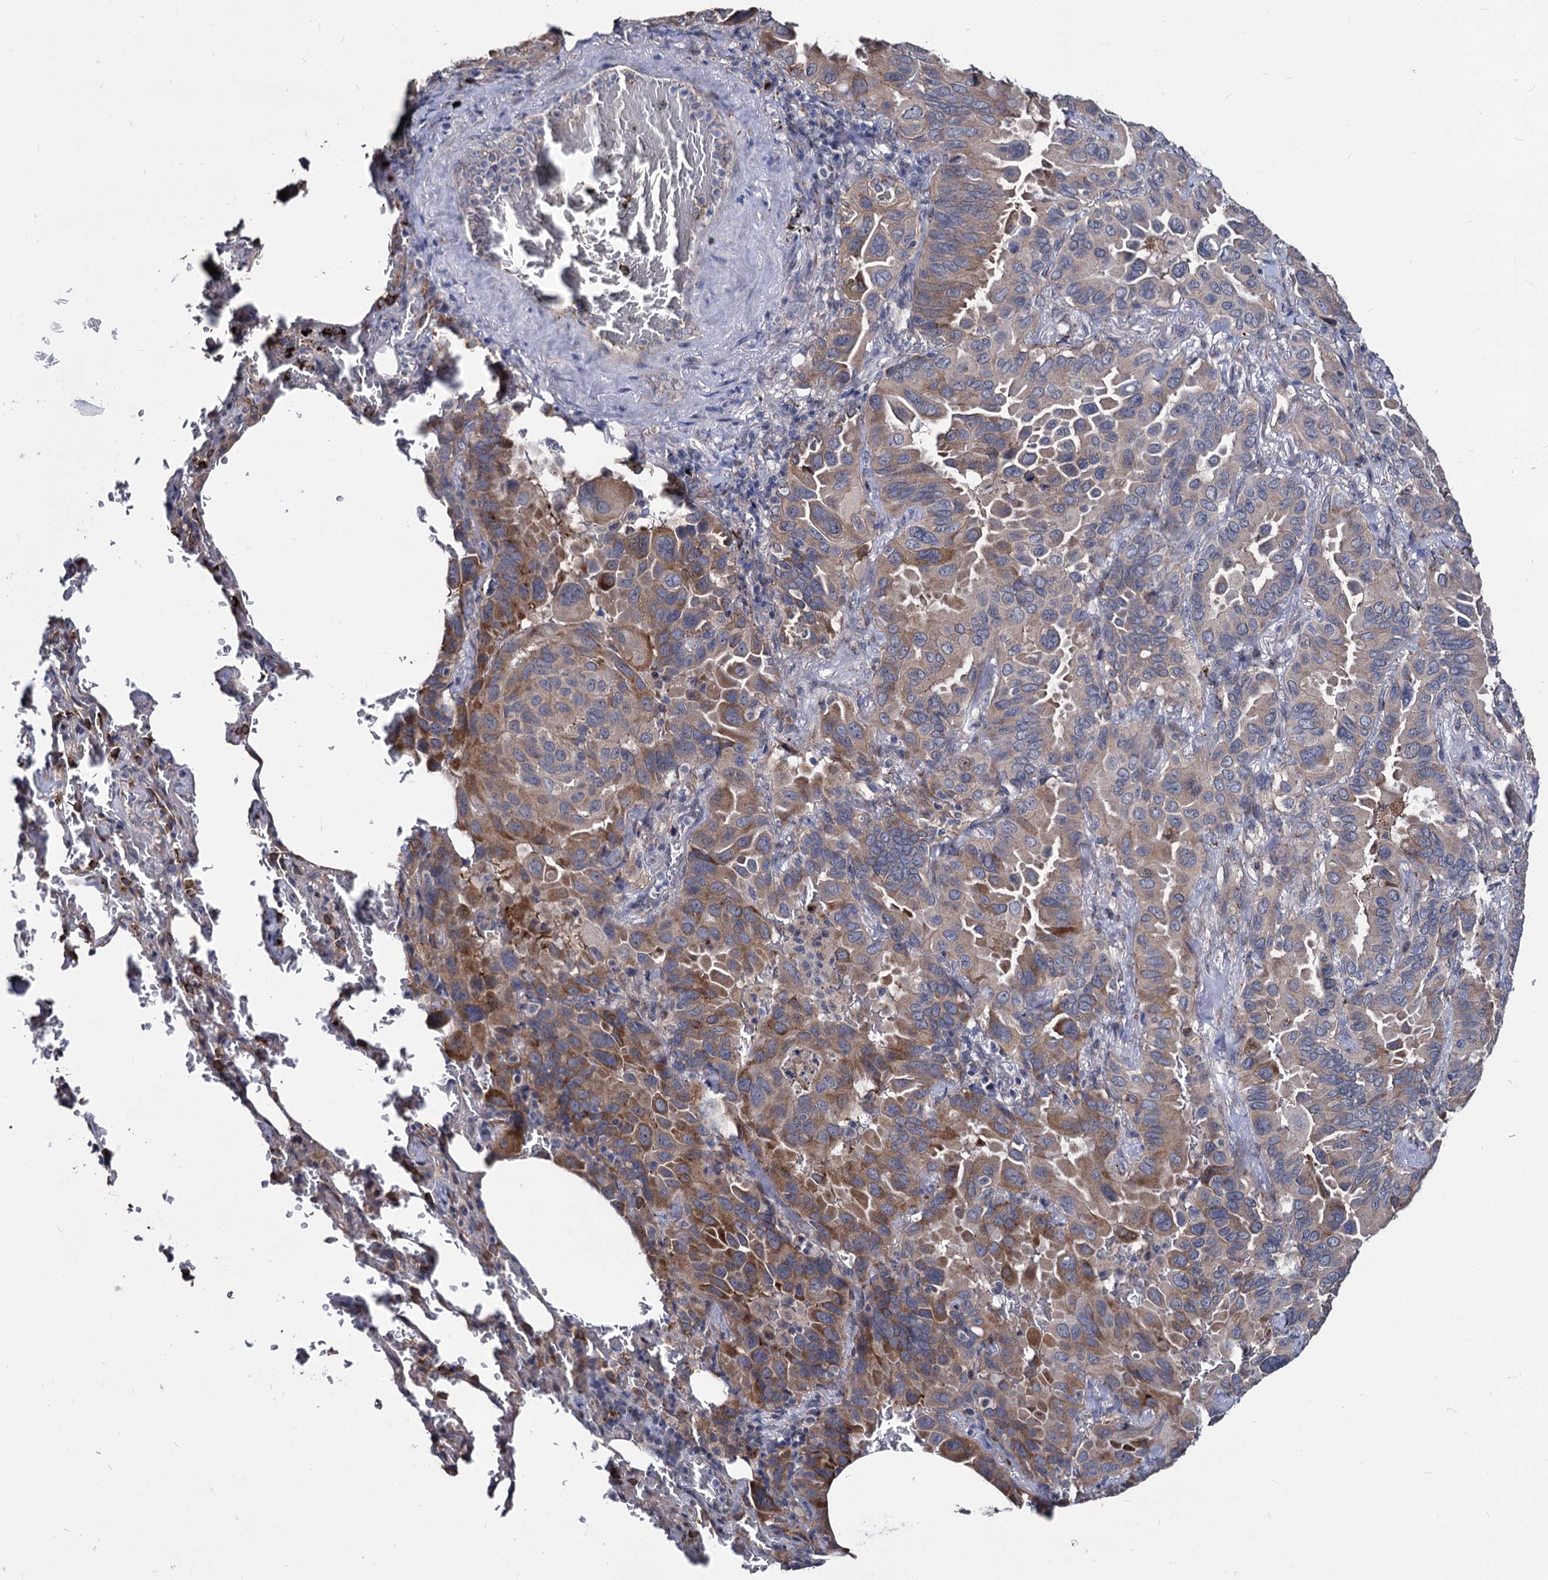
{"staining": {"intensity": "moderate", "quantity": "25%-75%", "location": "cytoplasmic/membranous"}, "tissue": "lung cancer", "cell_type": "Tumor cells", "image_type": "cancer", "snomed": [{"axis": "morphology", "description": "Adenocarcinoma, NOS"}, {"axis": "topography", "description": "Lung"}], "caption": "The immunohistochemical stain shows moderate cytoplasmic/membranous positivity in tumor cells of lung cancer tissue.", "gene": "SMAGP", "patient": {"sex": "male", "age": 64}}